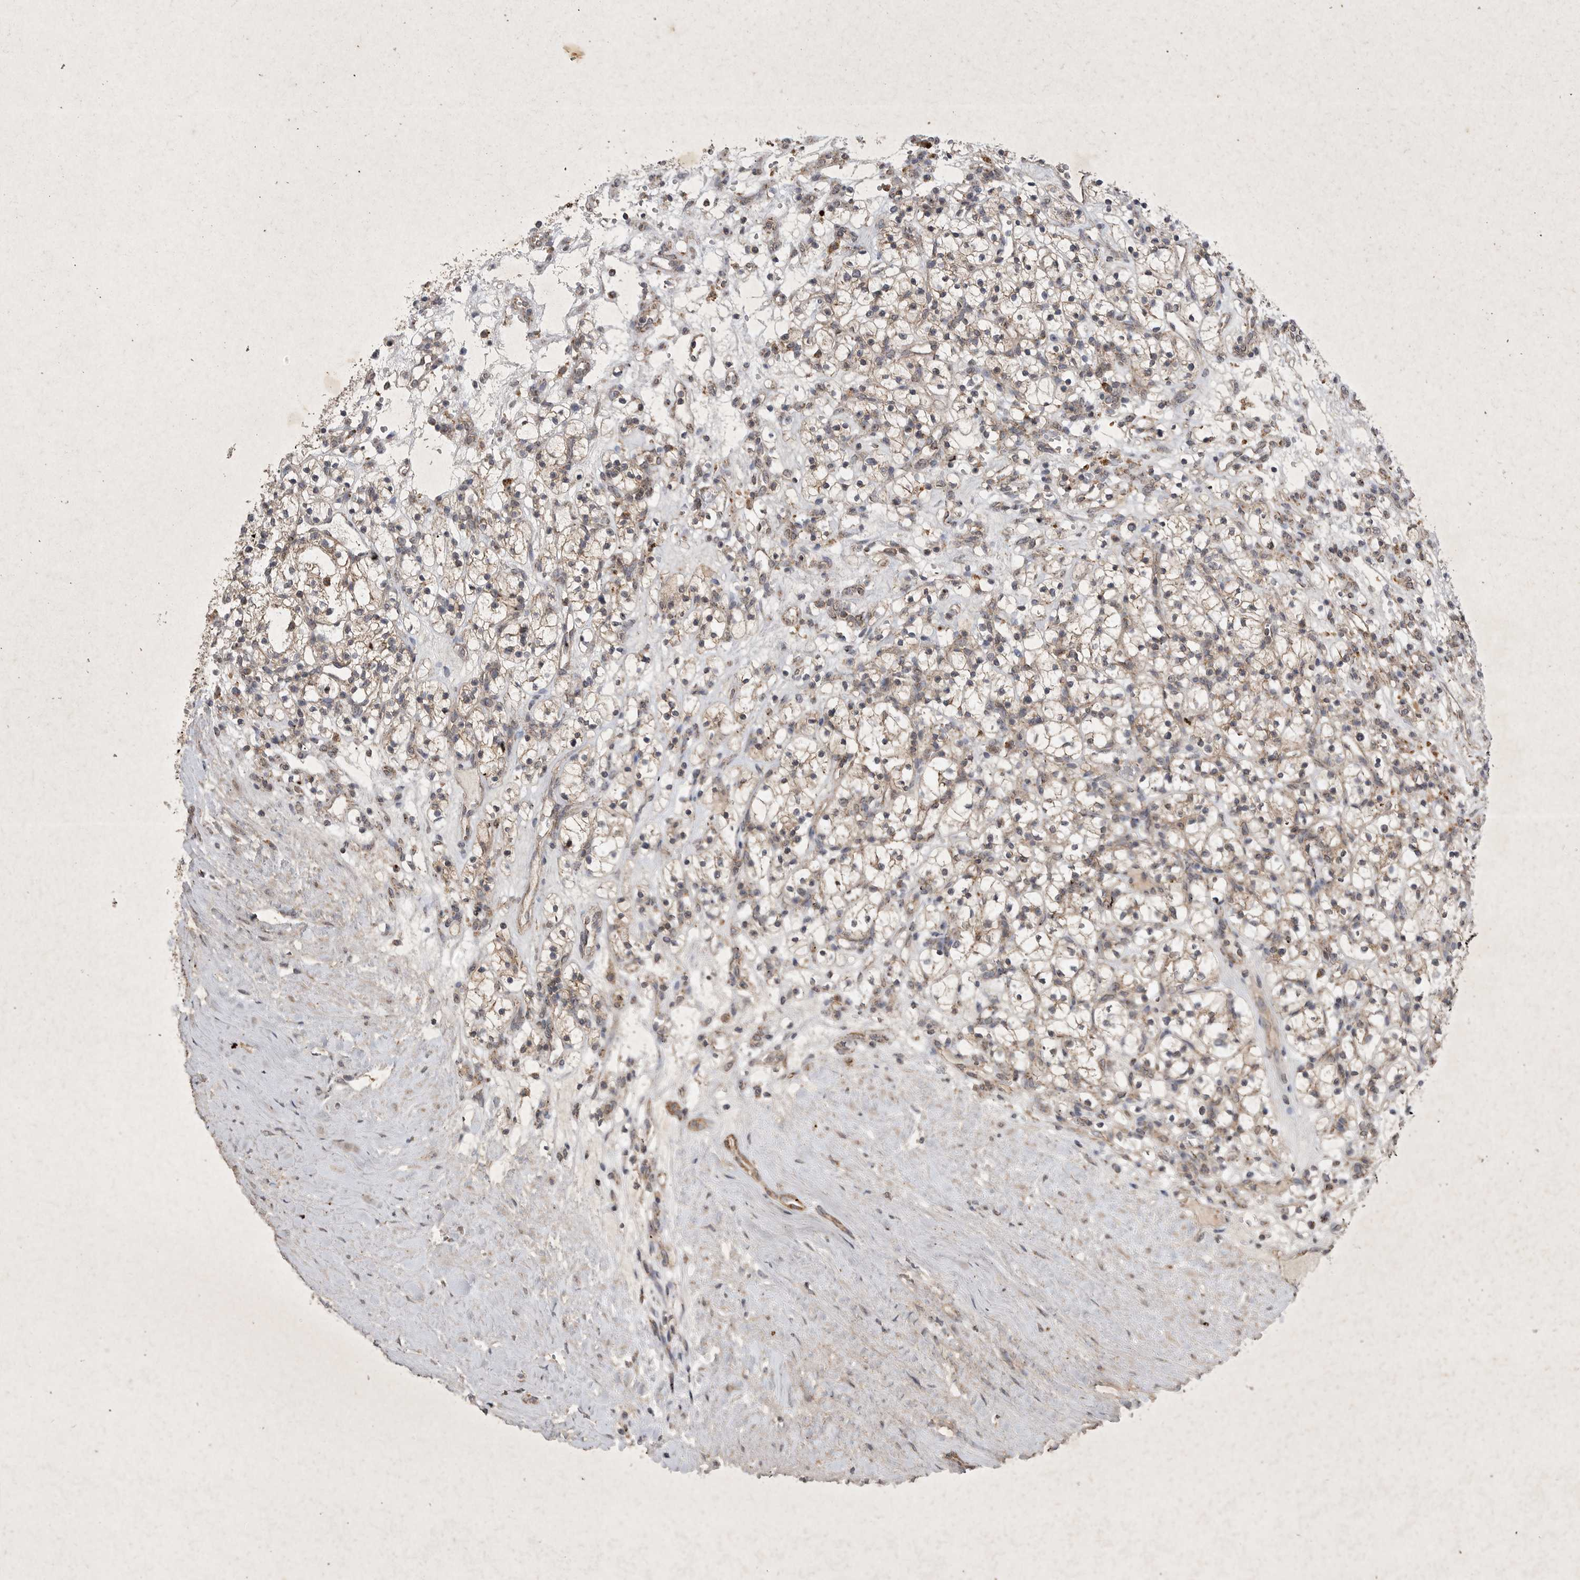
{"staining": {"intensity": "negative", "quantity": "none", "location": "none"}, "tissue": "renal cancer", "cell_type": "Tumor cells", "image_type": "cancer", "snomed": [{"axis": "morphology", "description": "Adenocarcinoma, NOS"}, {"axis": "topography", "description": "Kidney"}], "caption": "DAB (3,3'-diaminobenzidine) immunohistochemical staining of human renal cancer demonstrates no significant positivity in tumor cells.", "gene": "DDR1", "patient": {"sex": "female", "age": 57}}